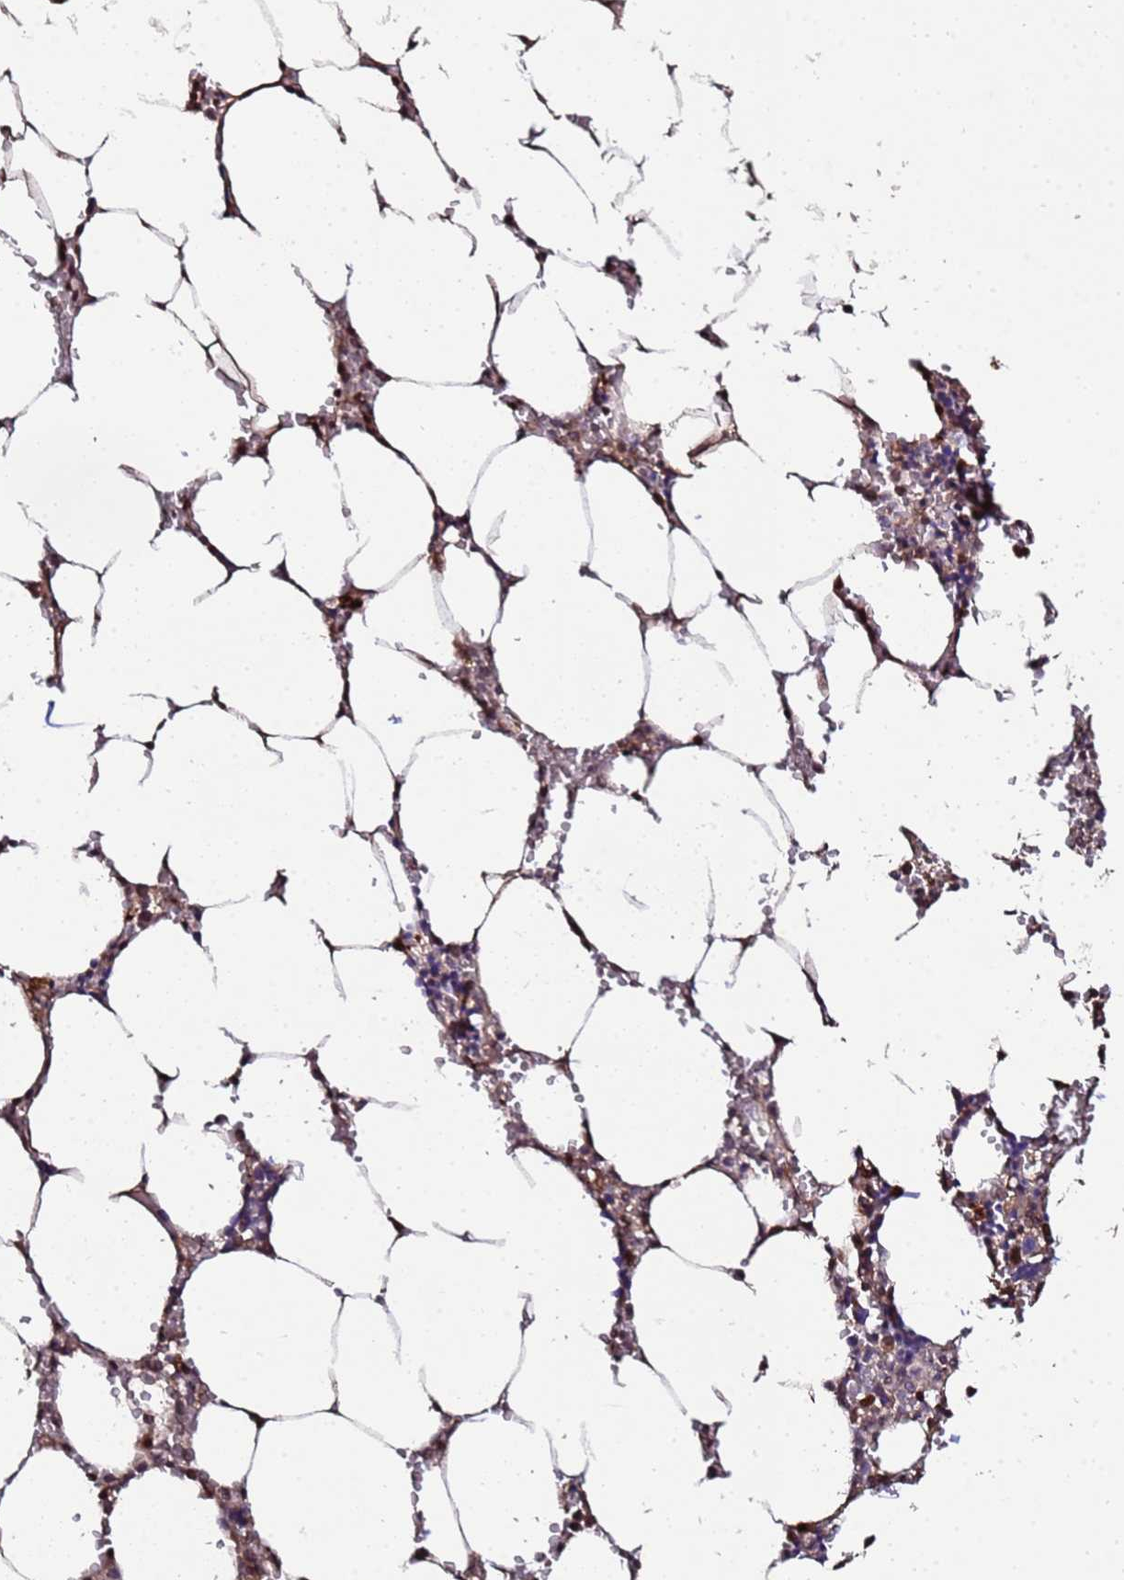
{"staining": {"intensity": "weak", "quantity": "25%-75%", "location": "cytoplasmic/membranous"}, "tissue": "bone marrow", "cell_type": "Hematopoietic cells", "image_type": "normal", "snomed": [{"axis": "morphology", "description": "Normal tissue, NOS"}, {"axis": "topography", "description": "Bone marrow"}], "caption": "A high-resolution image shows immunohistochemistry staining of benign bone marrow, which reveals weak cytoplasmic/membranous expression in approximately 25%-75% of hematopoietic cells. (Brightfield microscopy of DAB IHC at high magnification).", "gene": "PRODH", "patient": {"sex": "male", "age": 70}}